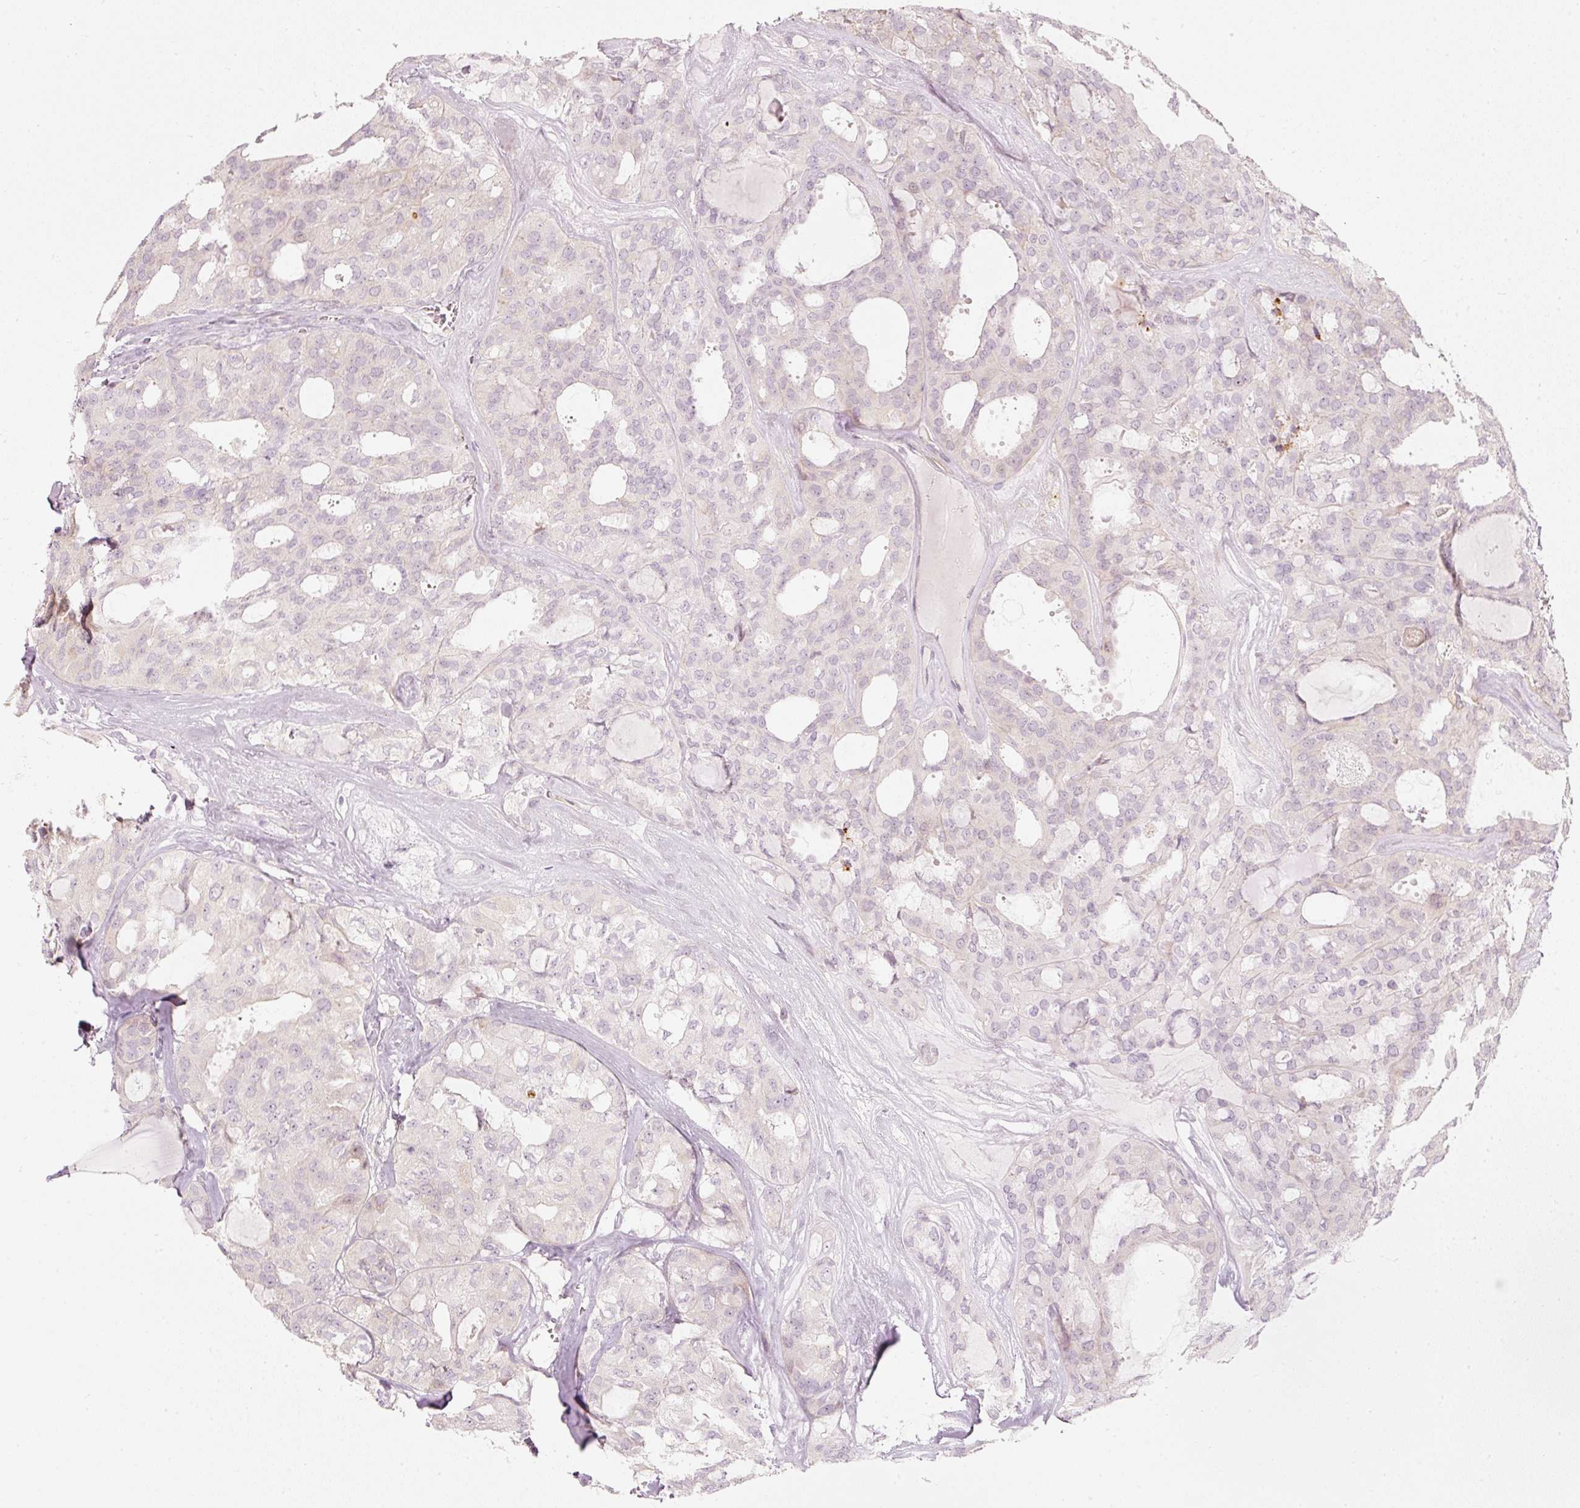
{"staining": {"intensity": "negative", "quantity": "none", "location": "none"}, "tissue": "thyroid cancer", "cell_type": "Tumor cells", "image_type": "cancer", "snomed": [{"axis": "morphology", "description": "Follicular adenoma carcinoma, NOS"}, {"axis": "topography", "description": "Thyroid gland"}], "caption": "DAB immunohistochemical staining of human thyroid cancer (follicular adenoma carcinoma) exhibits no significant expression in tumor cells.", "gene": "SLC20A1", "patient": {"sex": "male", "age": 75}}